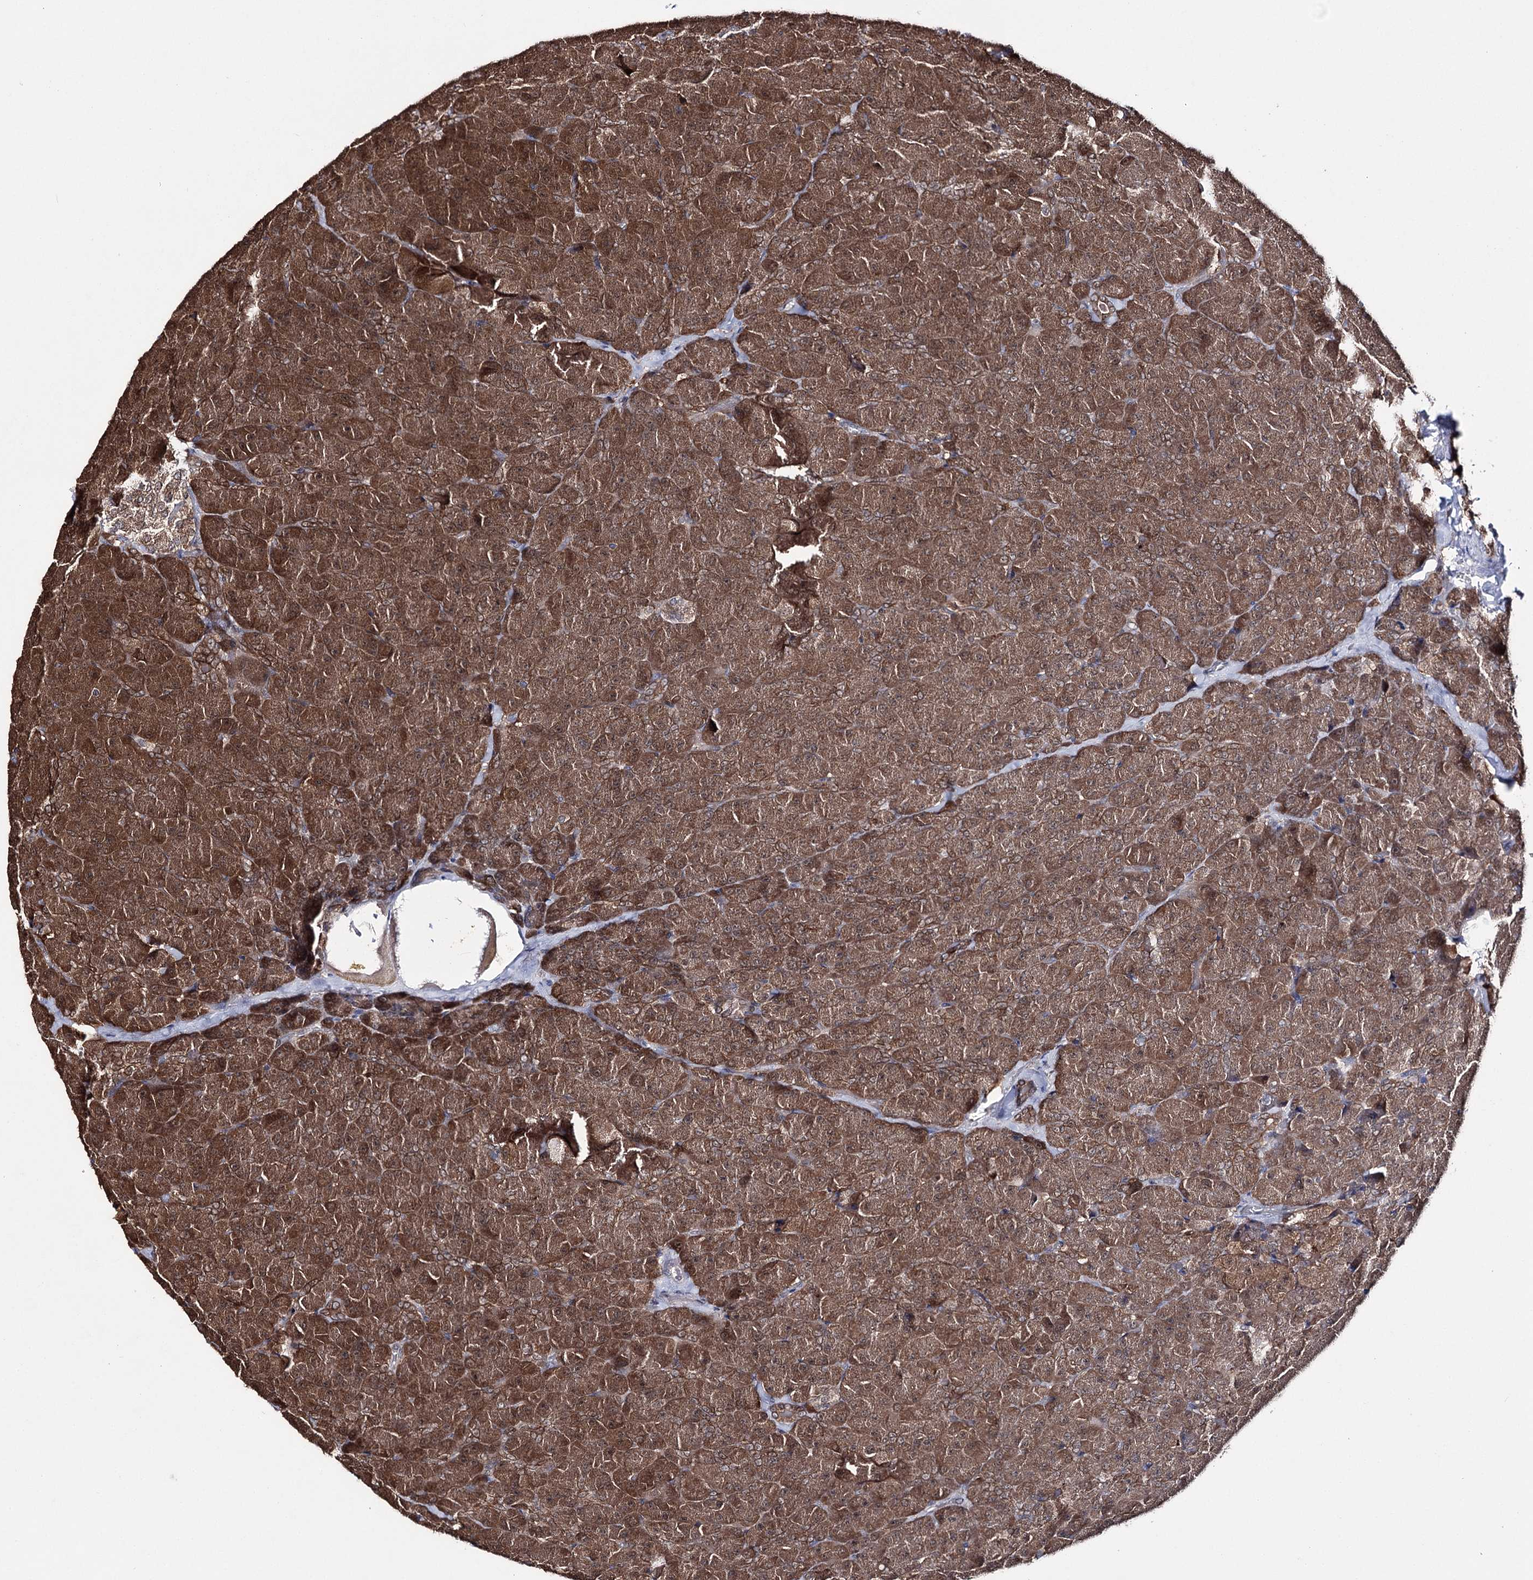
{"staining": {"intensity": "strong", "quantity": ">75%", "location": "cytoplasmic/membranous"}, "tissue": "pancreas", "cell_type": "Exocrine glandular cells", "image_type": "normal", "snomed": [{"axis": "morphology", "description": "Normal tissue, NOS"}, {"axis": "topography", "description": "Pancreas"}], "caption": "Immunohistochemistry (IHC) staining of normal pancreas, which displays high levels of strong cytoplasmic/membranous expression in about >75% of exocrine glandular cells indicating strong cytoplasmic/membranous protein expression. The staining was performed using DAB (3,3'-diaminobenzidine) (brown) for protein detection and nuclei were counterstained in hematoxylin (blue).", "gene": "PTER", "patient": {"sex": "male", "age": 36}}